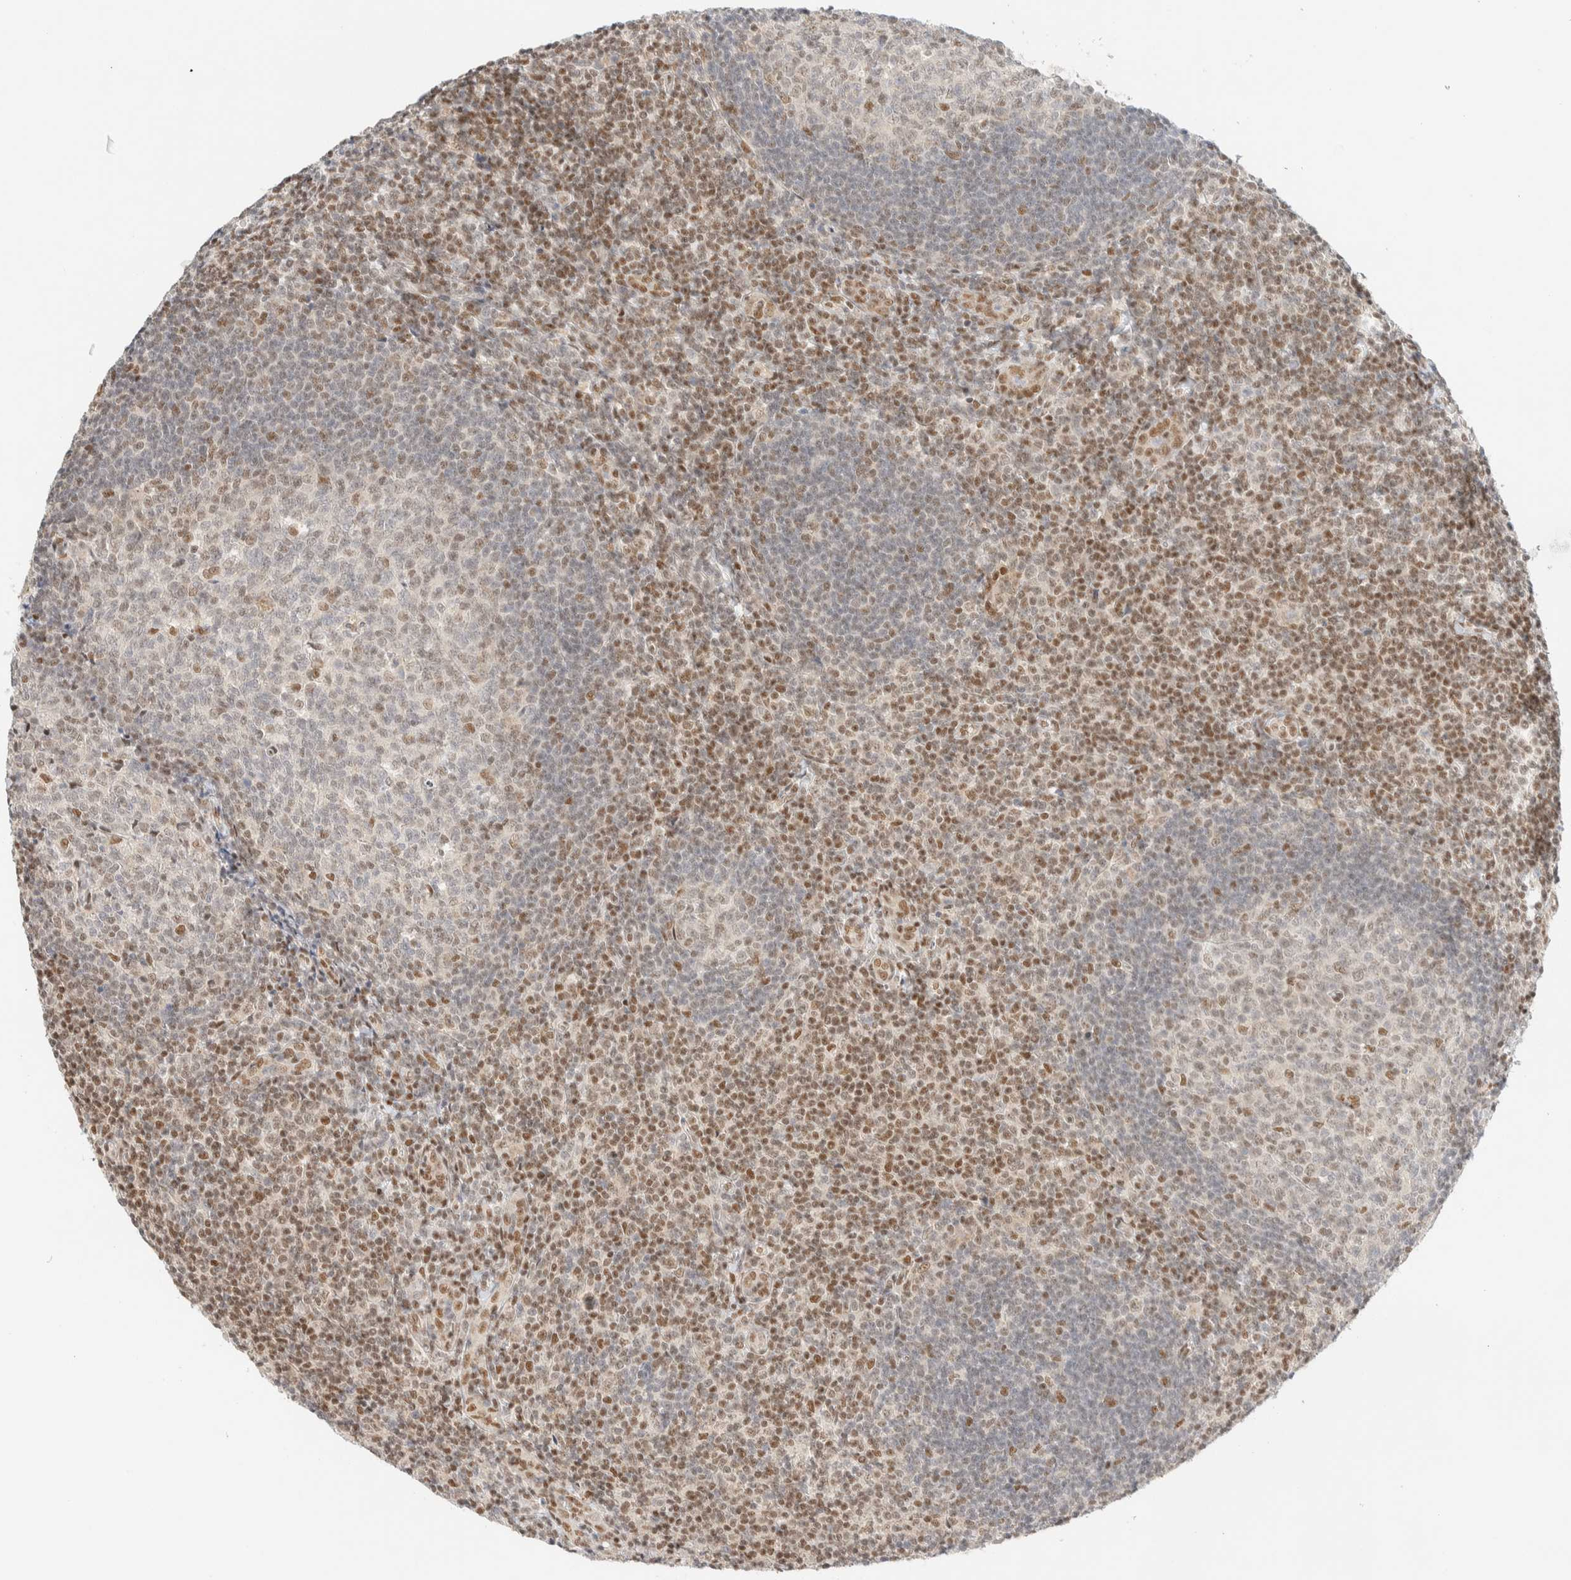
{"staining": {"intensity": "moderate", "quantity": "<25%", "location": "nuclear"}, "tissue": "tonsil", "cell_type": "Germinal center cells", "image_type": "normal", "snomed": [{"axis": "morphology", "description": "Normal tissue, NOS"}, {"axis": "topography", "description": "Tonsil"}], "caption": "Human tonsil stained with a brown dye shows moderate nuclear positive expression in approximately <25% of germinal center cells.", "gene": "PYGO2", "patient": {"sex": "male", "age": 37}}